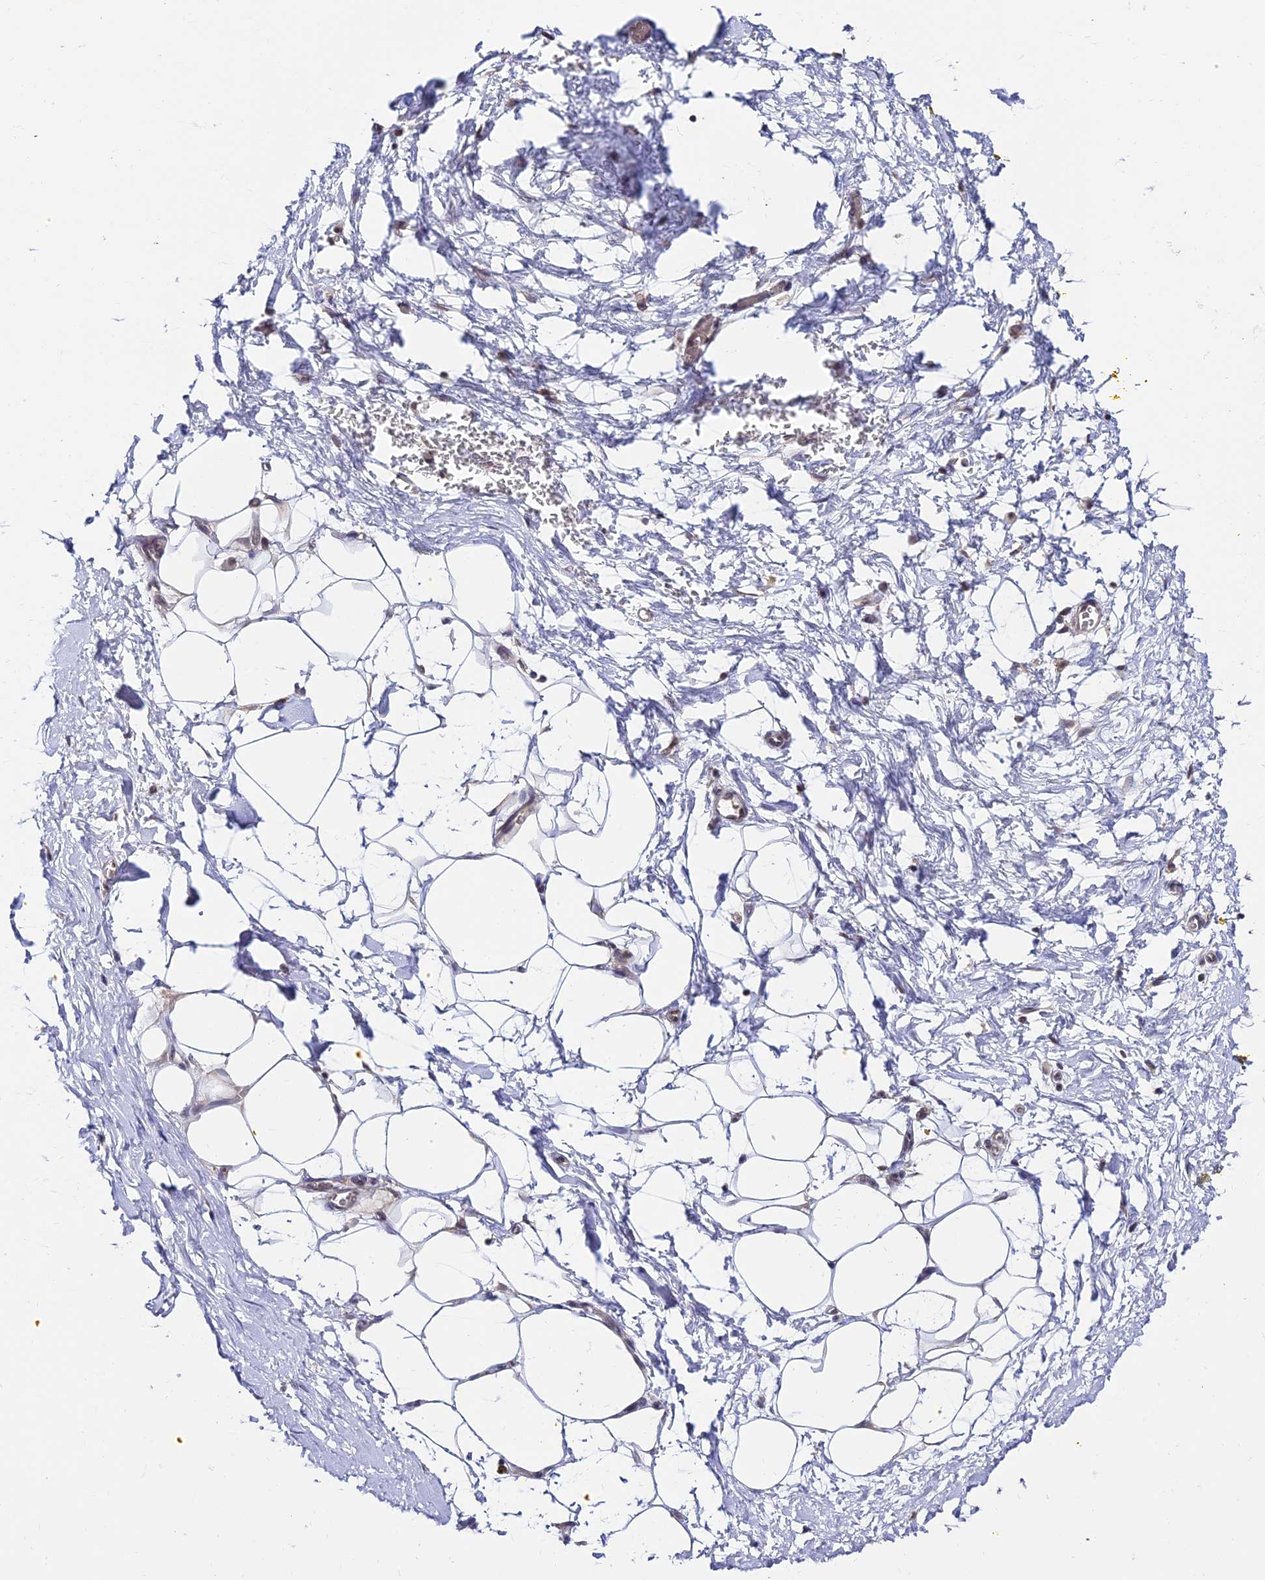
{"staining": {"intensity": "negative", "quantity": "none", "location": "none"}, "tissue": "adipose tissue", "cell_type": "Adipocytes", "image_type": "normal", "snomed": [{"axis": "morphology", "description": "Normal tissue, NOS"}, {"axis": "morphology", "description": "Adenocarcinoma, NOS"}, {"axis": "topography", "description": "Pancreas"}, {"axis": "topography", "description": "Peripheral nerve tissue"}], "caption": "This is an IHC image of unremarkable adipose tissue. There is no staining in adipocytes.", "gene": "CDNF", "patient": {"sex": "male", "age": 59}}